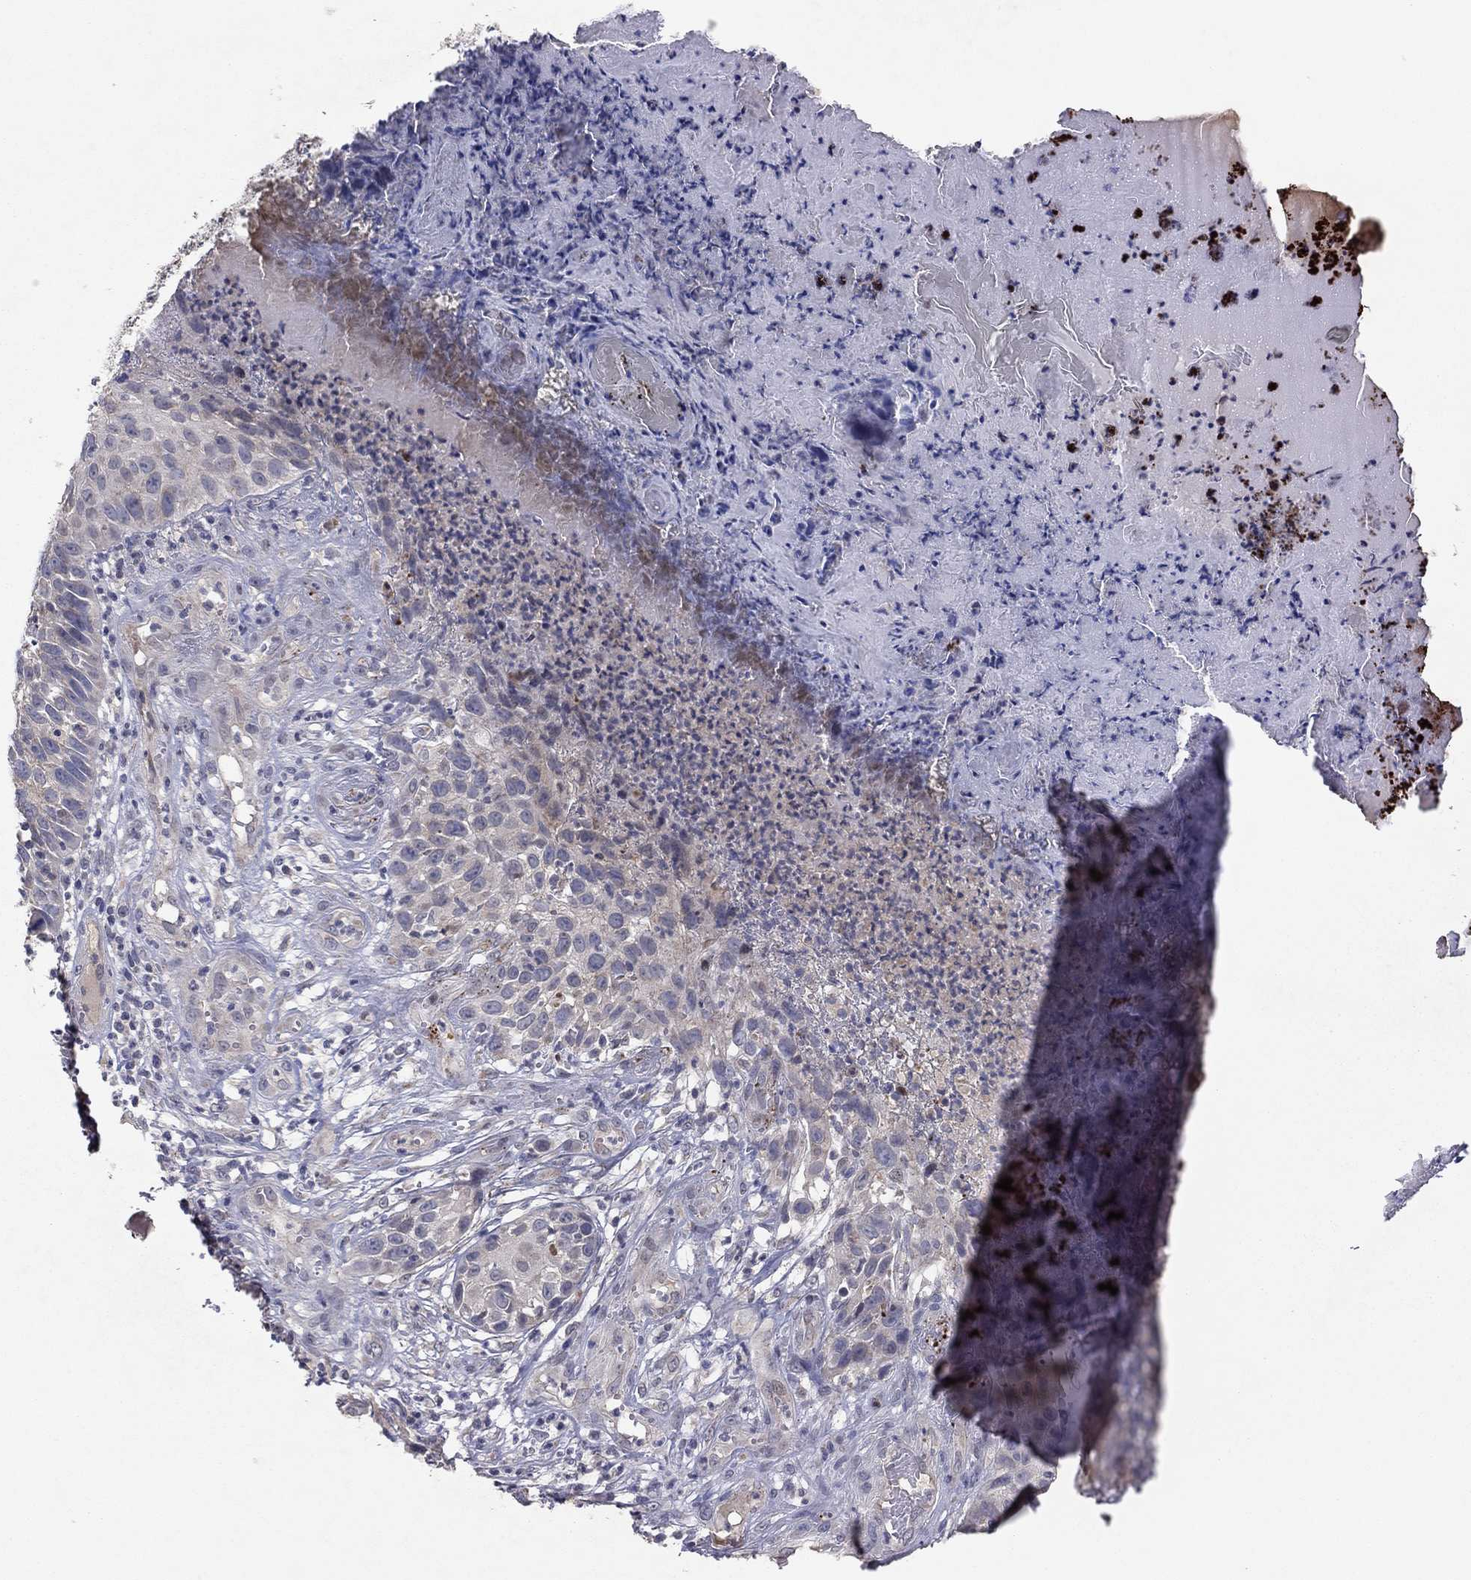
{"staining": {"intensity": "moderate", "quantity": "<25%", "location": "cytoplasmic/membranous"}, "tissue": "skin cancer", "cell_type": "Tumor cells", "image_type": "cancer", "snomed": [{"axis": "morphology", "description": "Squamous cell carcinoma, NOS"}, {"axis": "topography", "description": "Skin"}], "caption": "Moderate cytoplasmic/membranous positivity is appreciated in approximately <25% of tumor cells in skin cancer.", "gene": "CRACDL", "patient": {"sex": "male", "age": 92}}